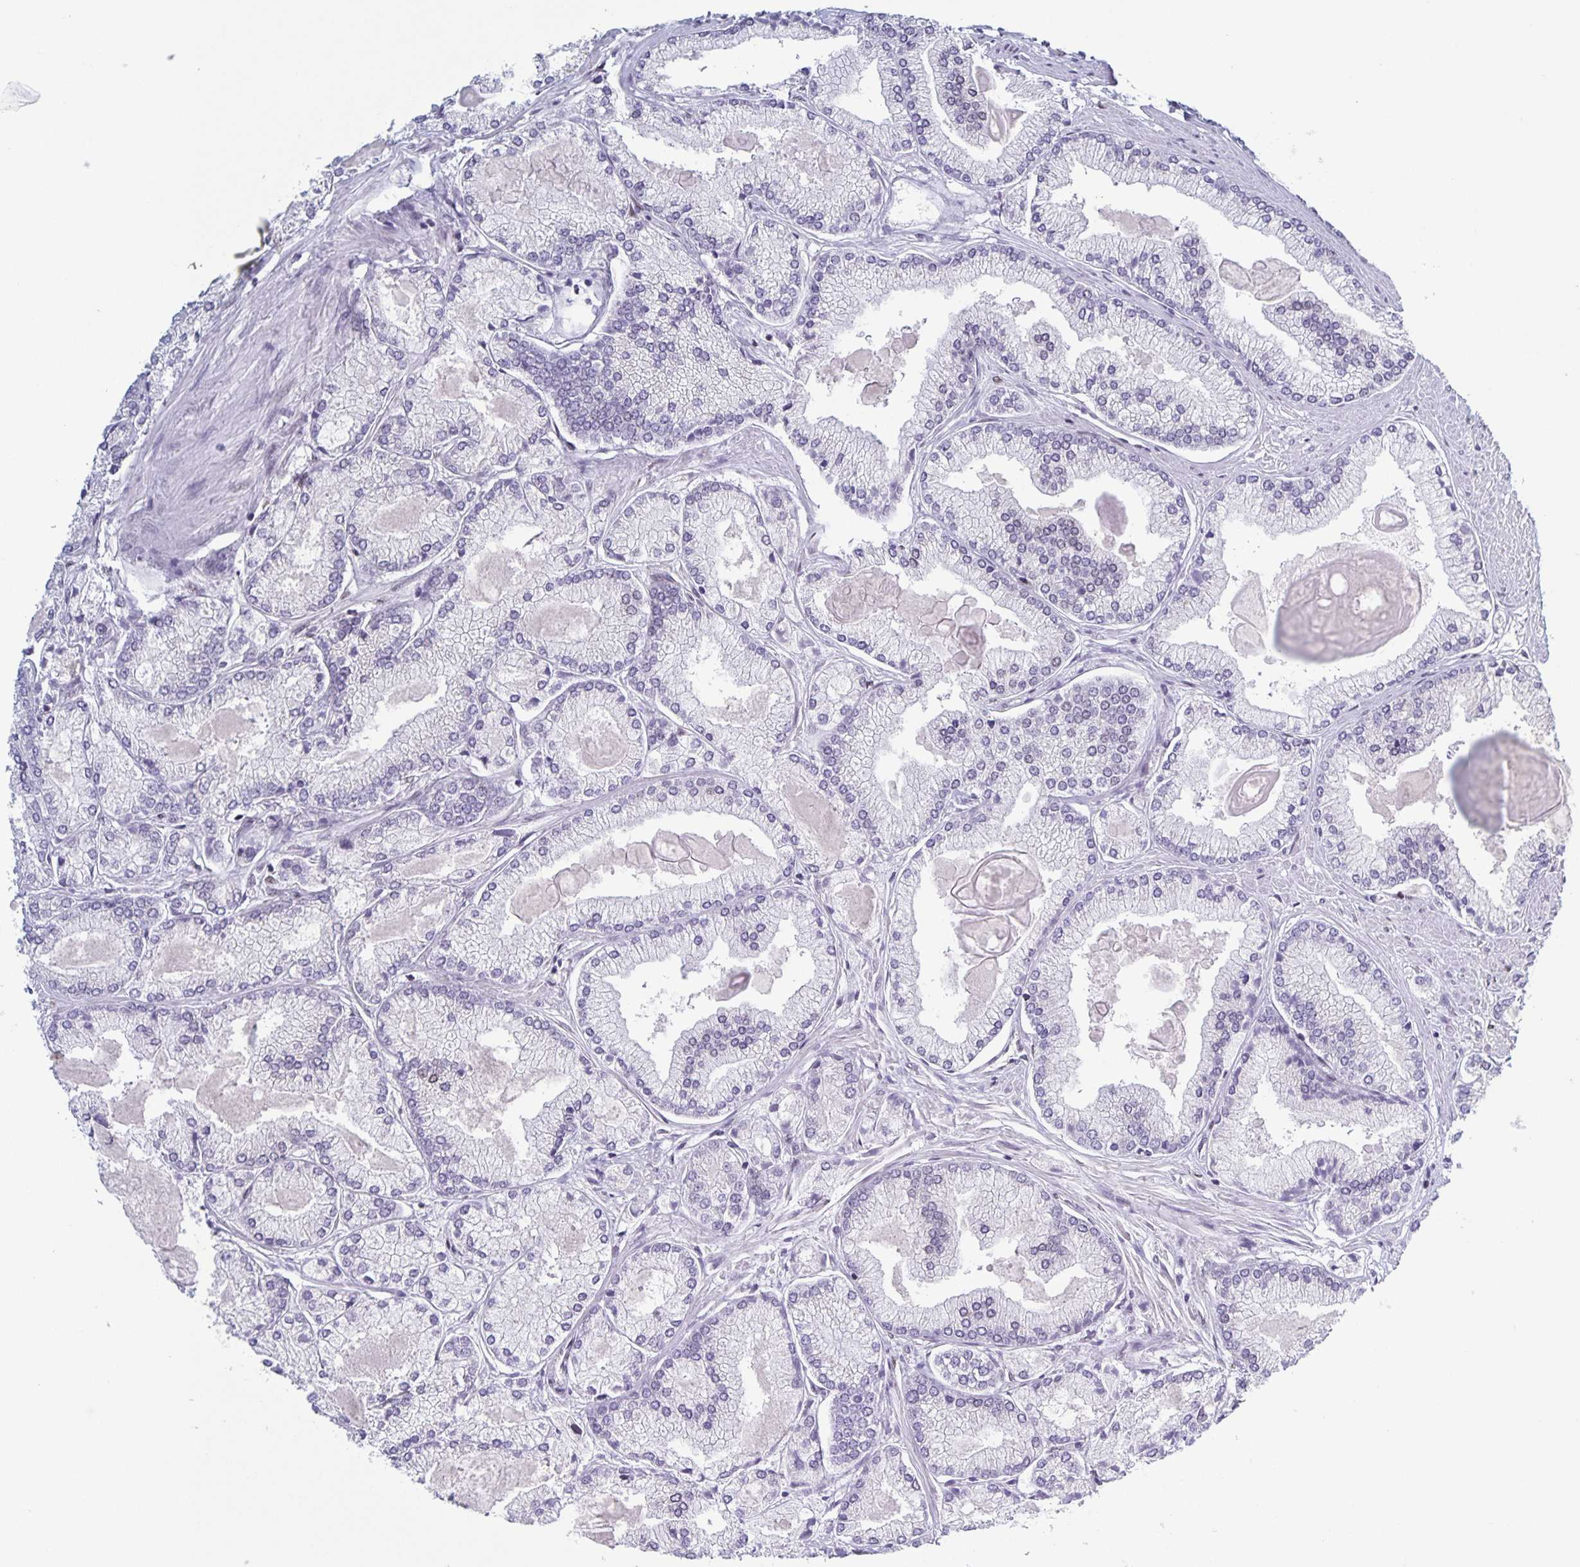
{"staining": {"intensity": "negative", "quantity": "none", "location": "none"}, "tissue": "prostate cancer", "cell_type": "Tumor cells", "image_type": "cancer", "snomed": [{"axis": "morphology", "description": "Adenocarcinoma, High grade"}, {"axis": "topography", "description": "Prostate"}], "caption": "The image exhibits no significant staining in tumor cells of high-grade adenocarcinoma (prostate).", "gene": "JUND", "patient": {"sex": "male", "age": 68}}